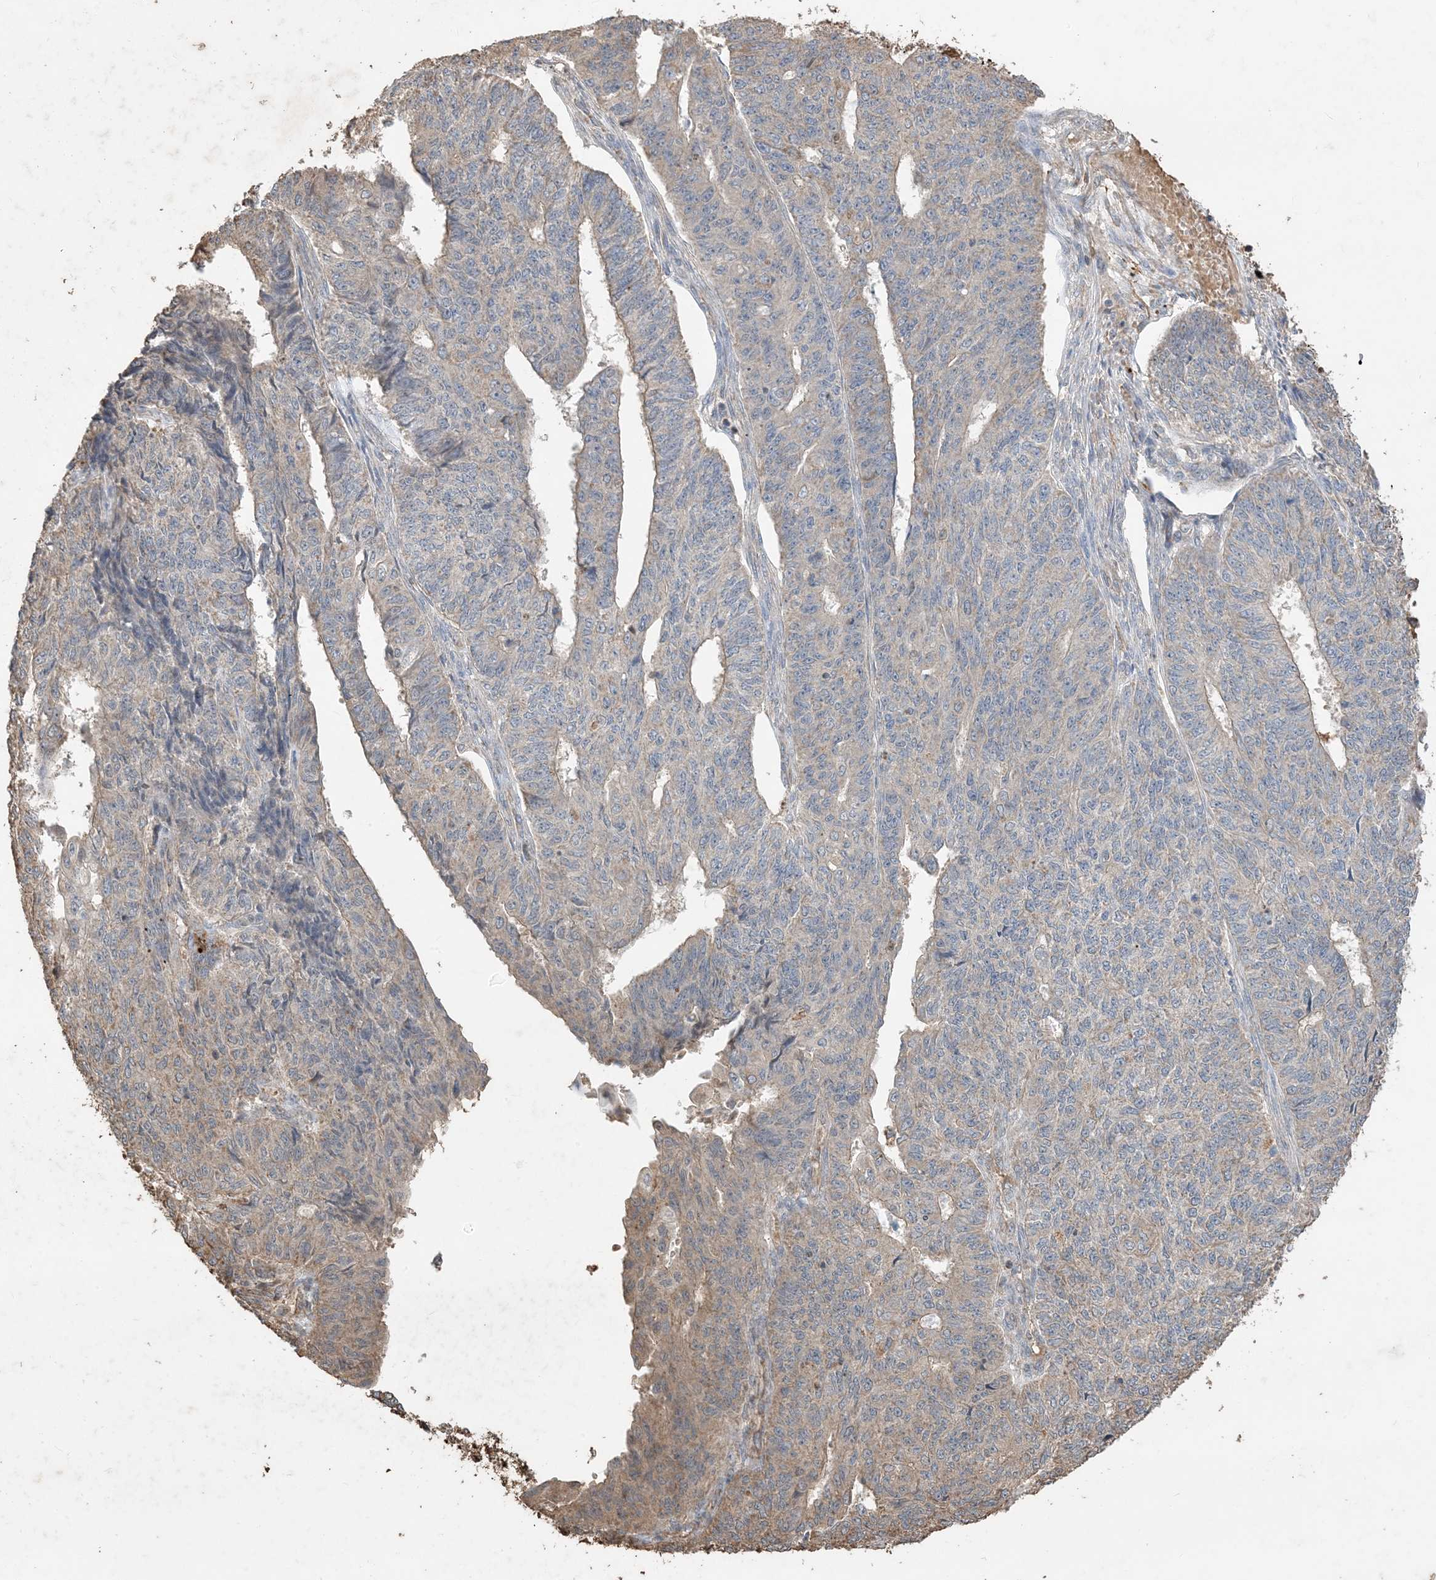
{"staining": {"intensity": "weak", "quantity": "<25%", "location": "cytoplasmic/membranous"}, "tissue": "endometrial cancer", "cell_type": "Tumor cells", "image_type": "cancer", "snomed": [{"axis": "morphology", "description": "Adenocarcinoma, NOS"}, {"axis": "topography", "description": "Endometrium"}], "caption": "Tumor cells are negative for brown protein staining in adenocarcinoma (endometrial).", "gene": "HPS4", "patient": {"sex": "female", "age": 32}}